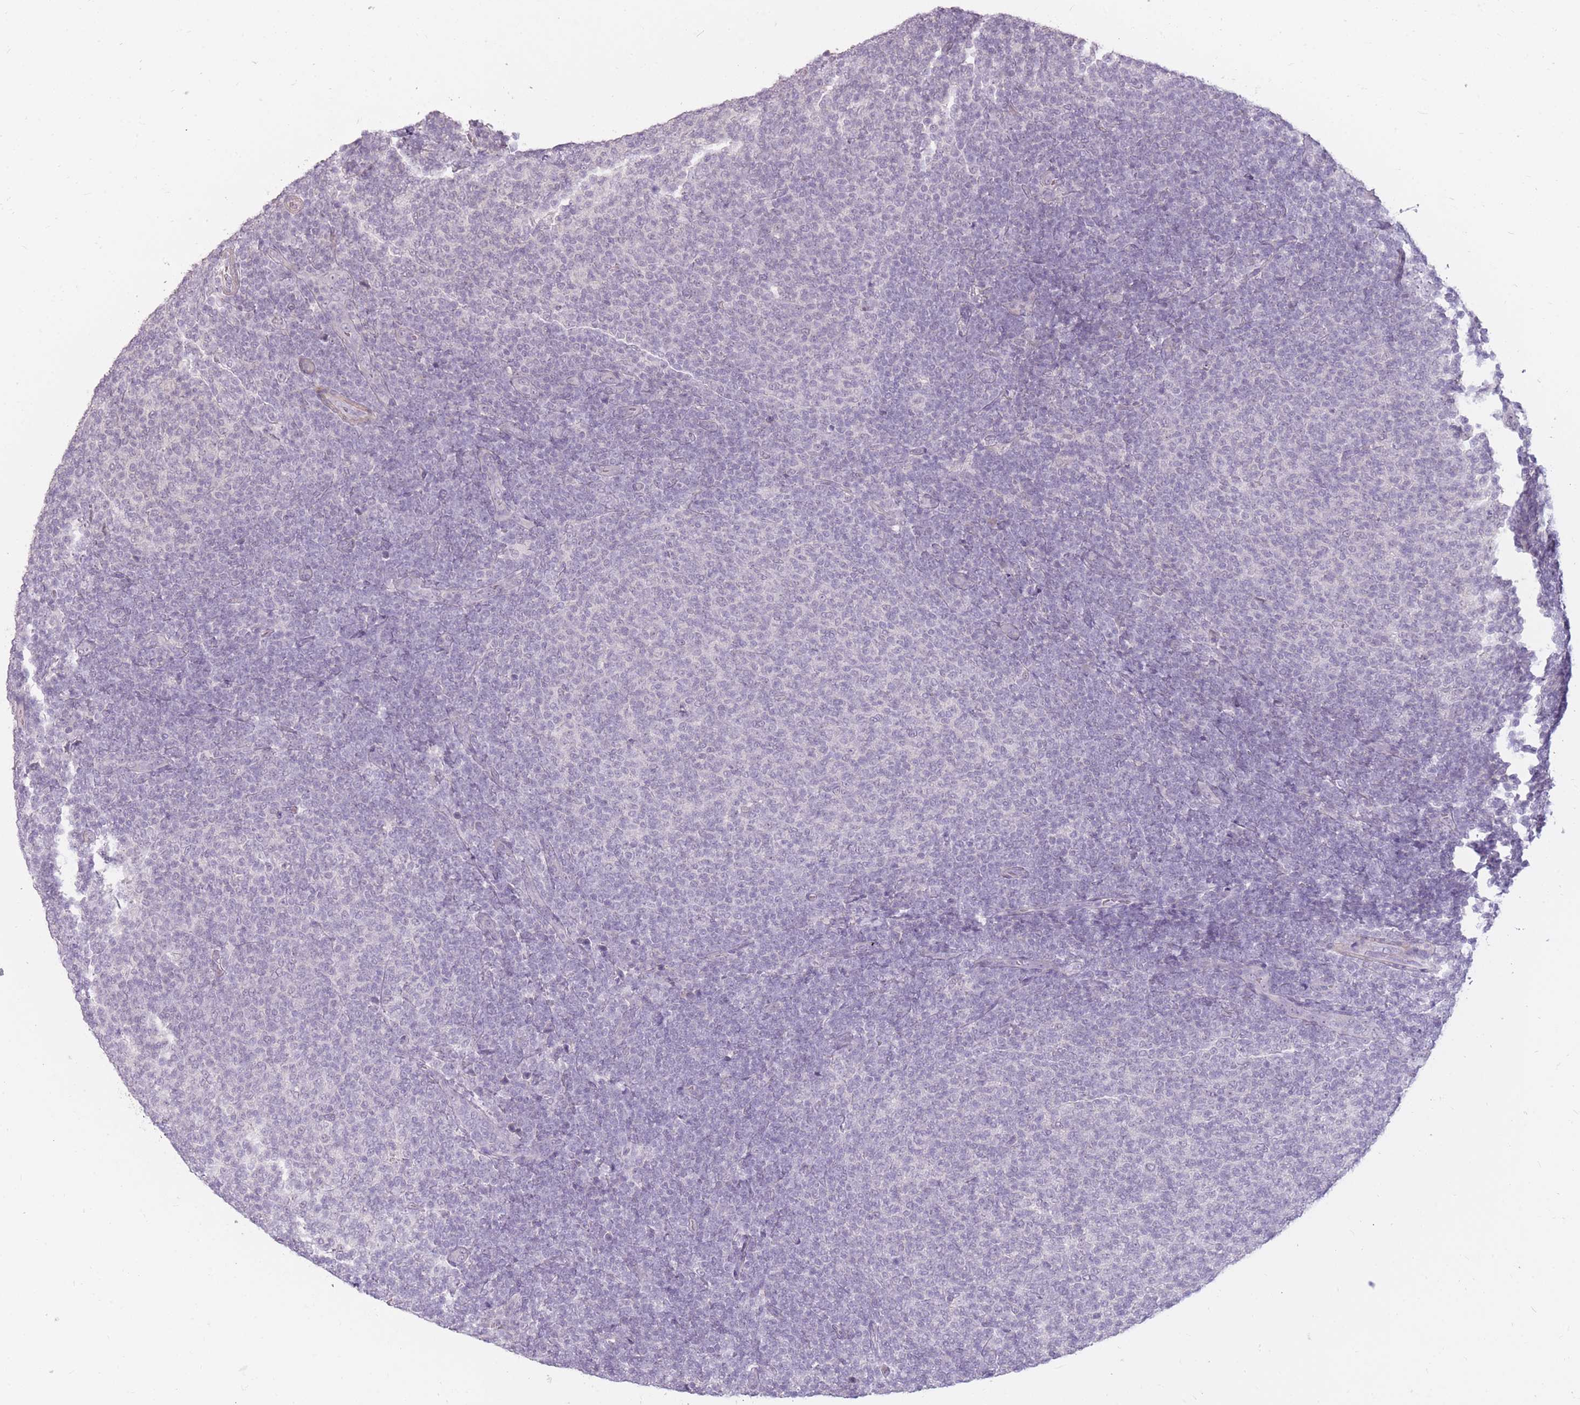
{"staining": {"intensity": "negative", "quantity": "none", "location": "none"}, "tissue": "lymphoma", "cell_type": "Tumor cells", "image_type": "cancer", "snomed": [{"axis": "morphology", "description": "Malignant lymphoma, non-Hodgkin's type, Low grade"}, {"axis": "topography", "description": "Lymph node"}], "caption": "This is an IHC image of lymphoma. There is no positivity in tumor cells.", "gene": "ZBTB24", "patient": {"sex": "male", "age": 66}}